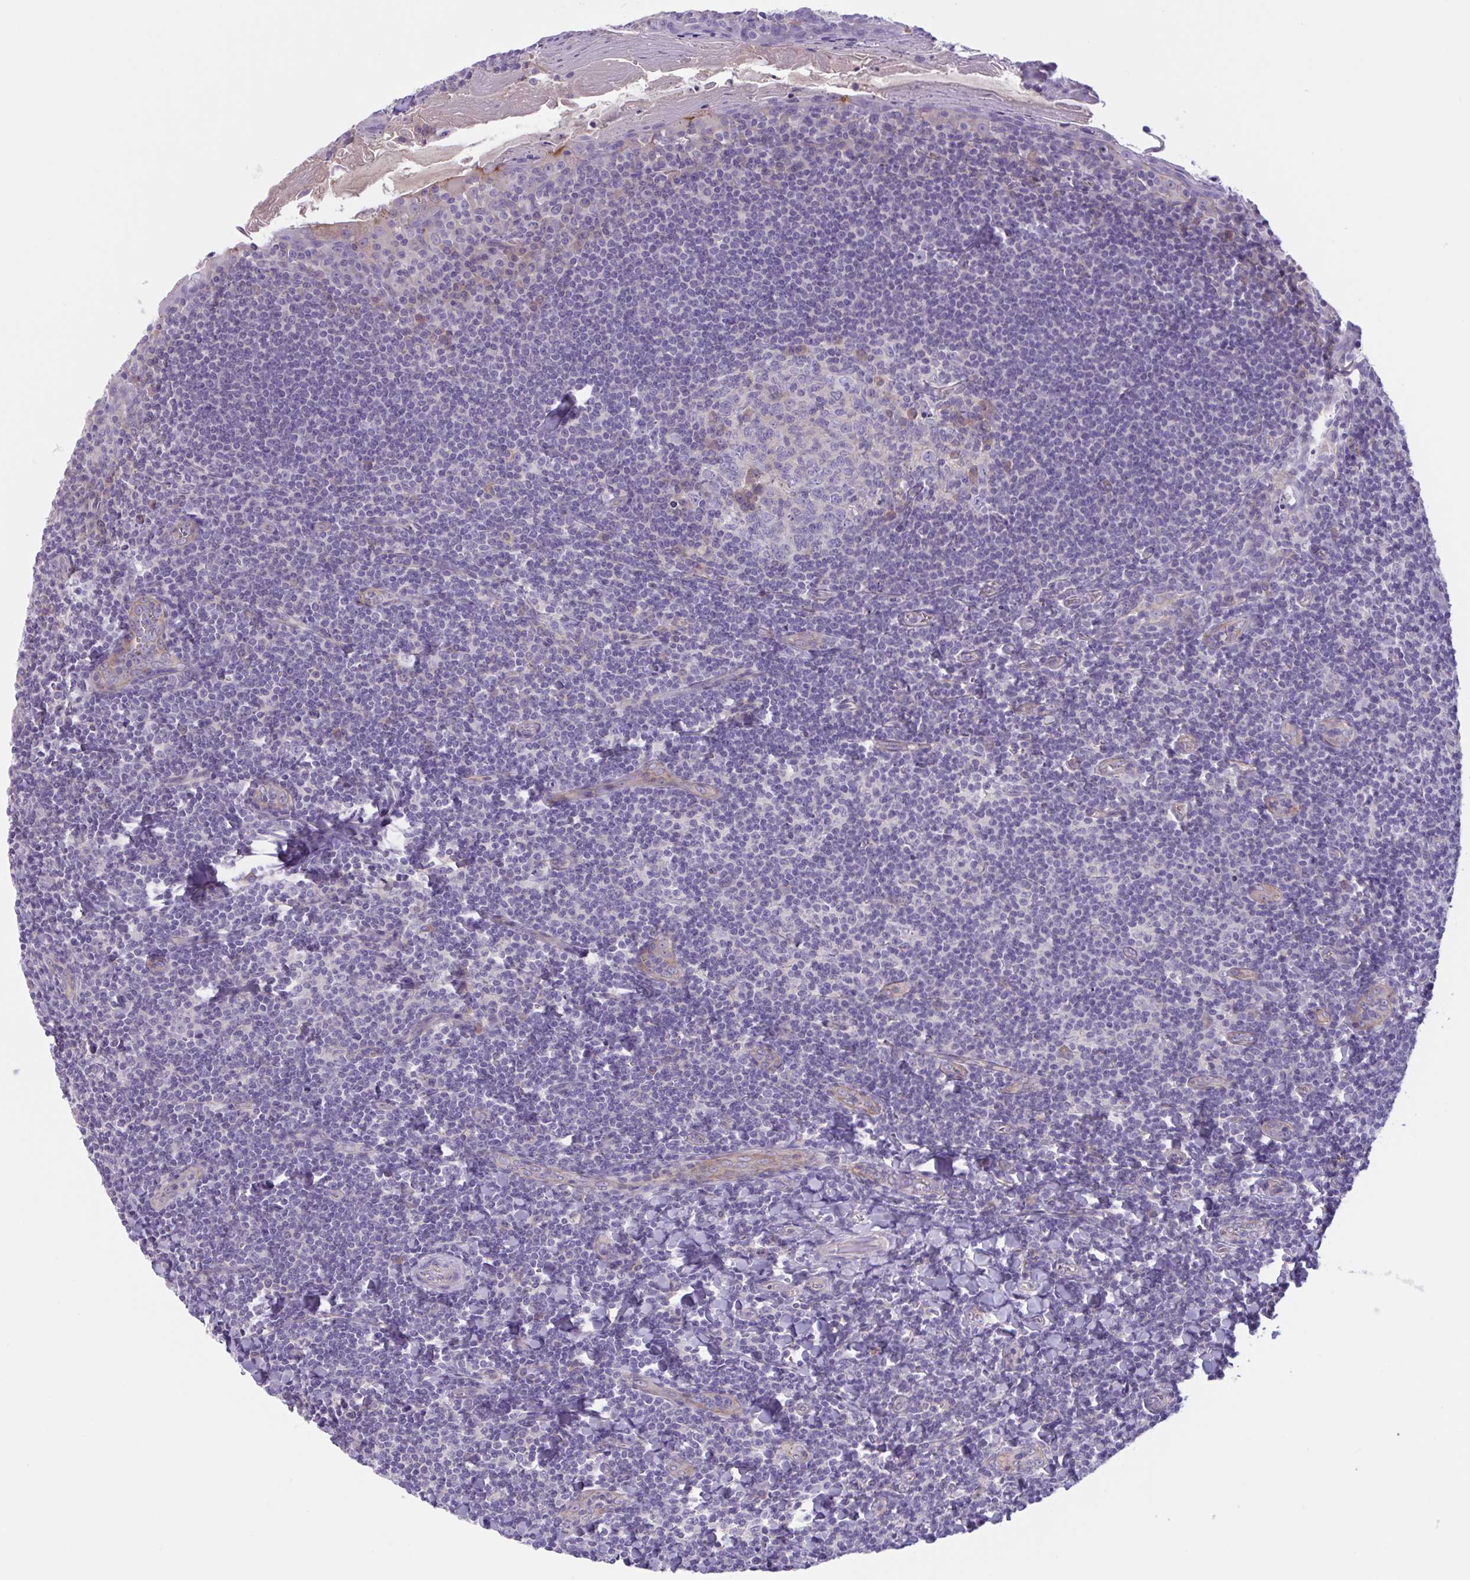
{"staining": {"intensity": "weak", "quantity": "<25%", "location": "cytoplasmic/membranous"}, "tissue": "tonsil", "cell_type": "Germinal center cells", "image_type": "normal", "snomed": [{"axis": "morphology", "description": "Normal tissue, NOS"}, {"axis": "topography", "description": "Tonsil"}], "caption": "This photomicrograph is of unremarkable tonsil stained with IHC to label a protein in brown with the nuclei are counter-stained blue. There is no expression in germinal center cells.", "gene": "TTC7B", "patient": {"sex": "male", "age": 27}}